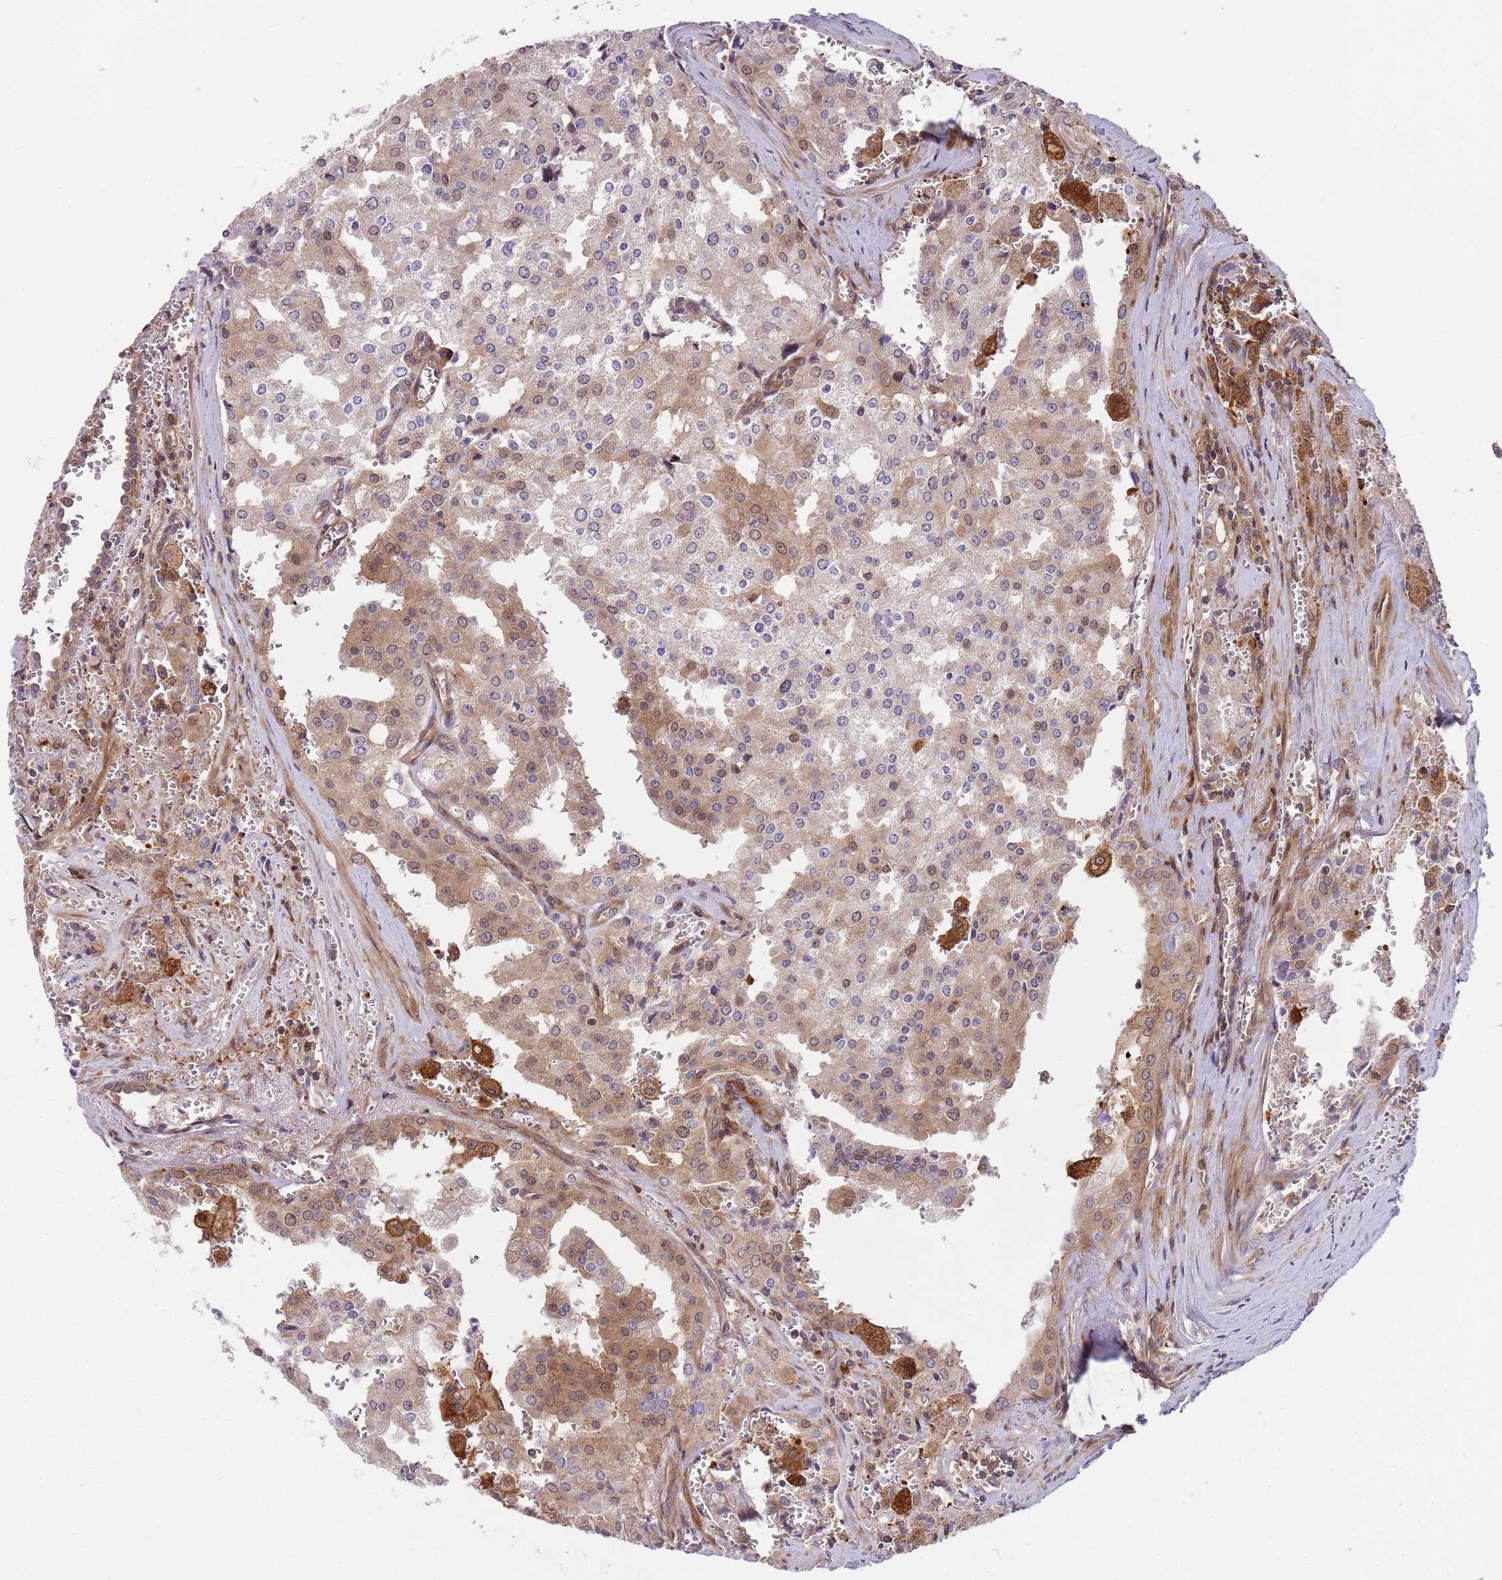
{"staining": {"intensity": "moderate", "quantity": "<25%", "location": "cytoplasmic/membranous,nuclear"}, "tissue": "prostate cancer", "cell_type": "Tumor cells", "image_type": "cancer", "snomed": [{"axis": "morphology", "description": "Adenocarcinoma, High grade"}, {"axis": "topography", "description": "Prostate"}], "caption": "Prostate adenocarcinoma (high-grade) stained with a protein marker demonstrates moderate staining in tumor cells.", "gene": "GGA1", "patient": {"sex": "male", "age": 68}}